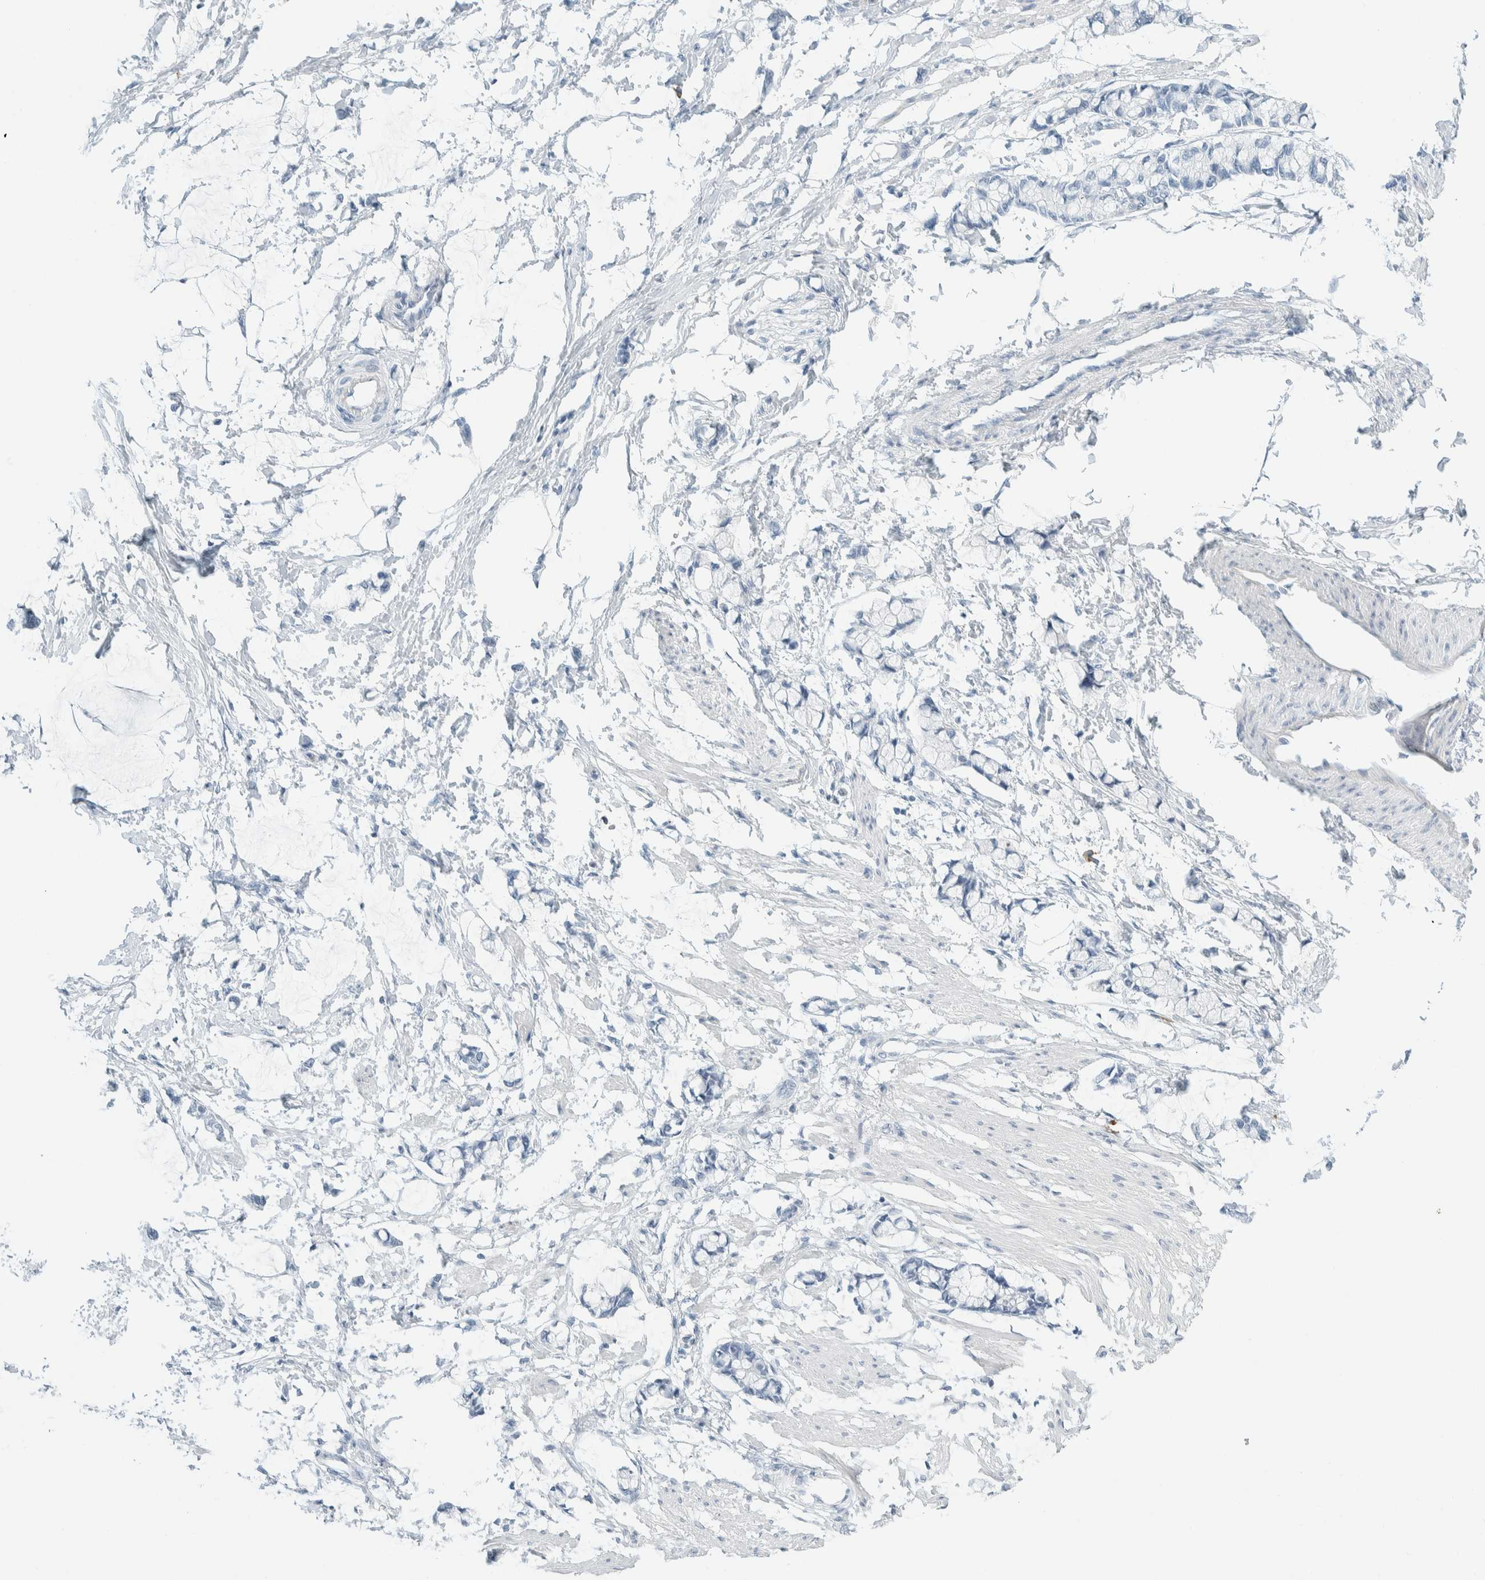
{"staining": {"intensity": "negative", "quantity": "none", "location": "none"}, "tissue": "smooth muscle", "cell_type": "Smooth muscle cells", "image_type": "normal", "snomed": [{"axis": "morphology", "description": "Normal tissue, NOS"}, {"axis": "morphology", "description": "Adenocarcinoma, NOS"}, {"axis": "topography", "description": "Smooth muscle"}, {"axis": "topography", "description": "Colon"}], "caption": "DAB (3,3'-diaminobenzidine) immunohistochemical staining of normal human smooth muscle exhibits no significant positivity in smooth muscle cells.", "gene": "ARHGAP27", "patient": {"sex": "male", "age": 14}}